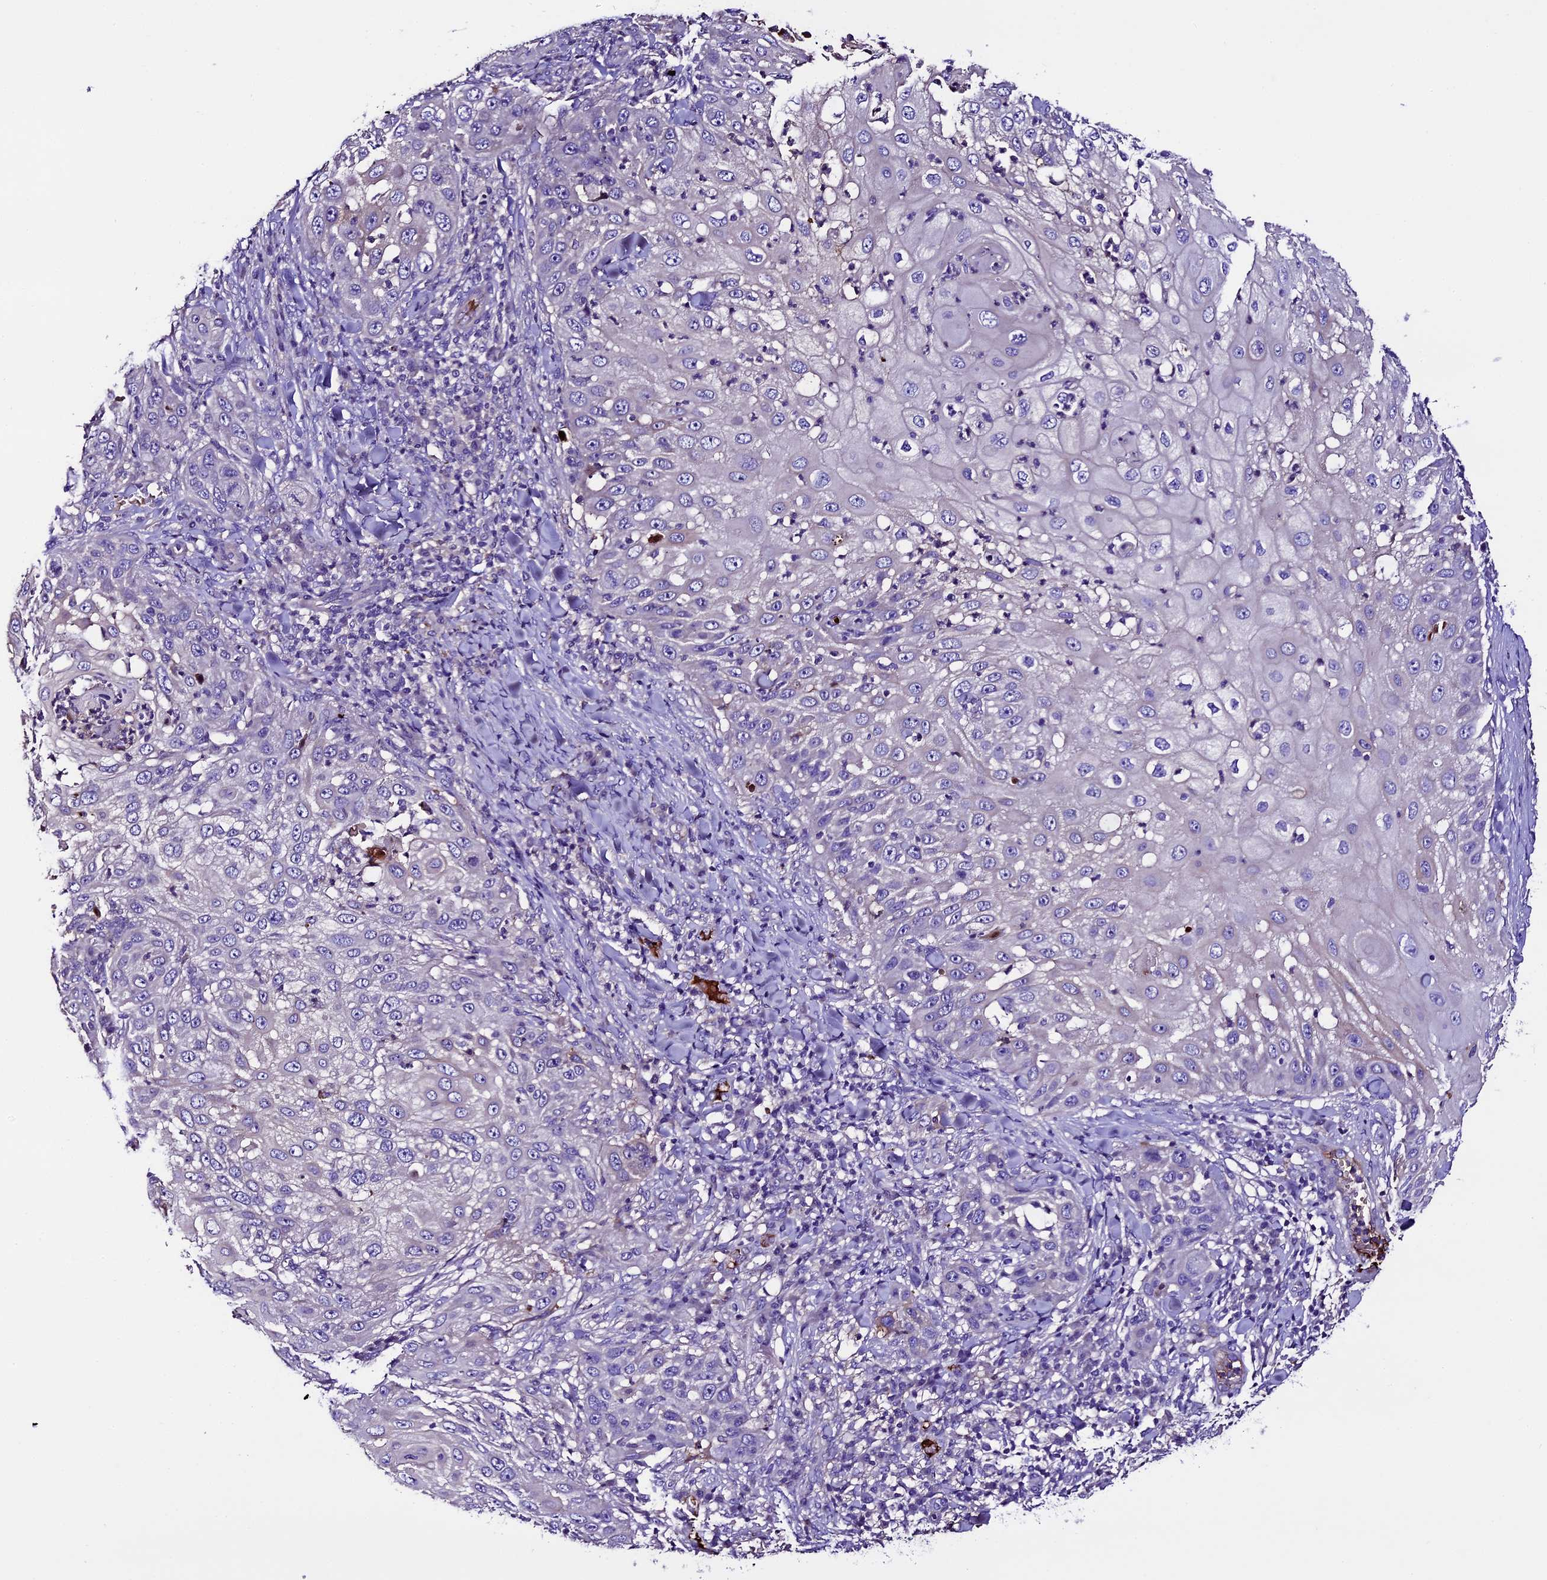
{"staining": {"intensity": "negative", "quantity": "none", "location": "none"}, "tissue": "skin cancer", "cell_type": "Tumor cells", "image_type": "cancer", "snomed": [{"axis": "morphology", "description": "Squamous cell carcinoma, NOS"}, {"axis": "topography", "description": "Skin"}], "caption": "This is a micrograph of immunohistochemistry staining of skin cancer (squamous cell carcinoma), which shows no staining in tumor cells. (DAB (3,3'-diaminobenzidine) immunohistochemistry (IHC) with hematoxylin counter stain).", "gene": "TCP11L2", "patient": {"sex": "female", "age": 44}}